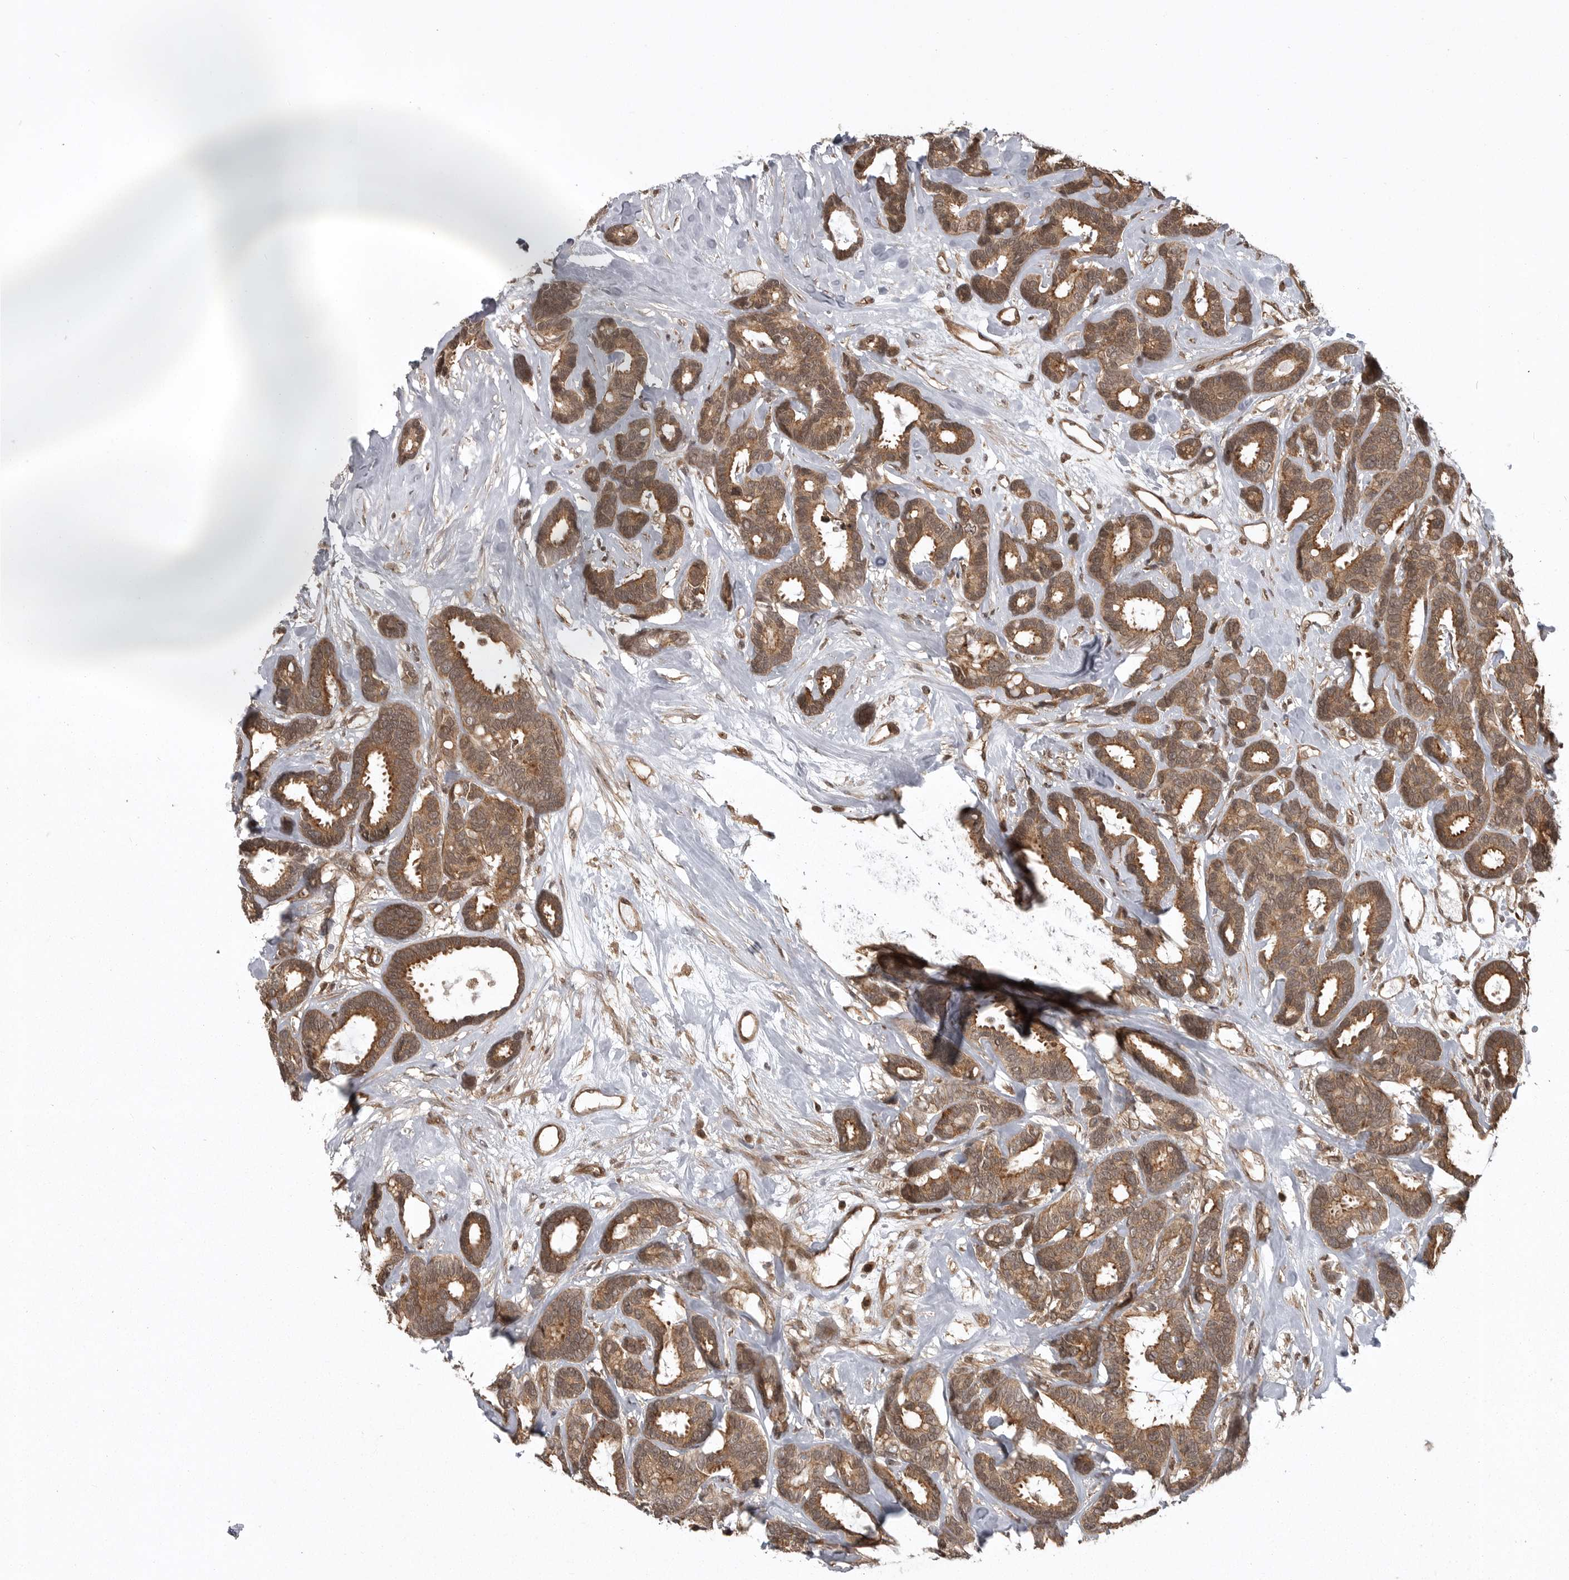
{"staining": {"intensity": "moderate", "quantity": ">75%", "location": "cytoplasmic/membranous"}, "tissue": "breast cancer", "cell_type": "Tumor cells", "image_type": "cancer", "snomed": [{"axis": "morphology", "description": "Duct carcinoma"}, {"axis": "topography", "description": "Breast"}], "caption": "Brown immunohistochemical staining in breast cancer reveals moderate cytoplasmic/membranous expression in approximately >75% of tumor cells. (DAB (3,3'-diaminobenzidine) = brown stain, brightfield microscopy at high magnification).", "gene": "DNAJC8", "patient": {"sex": "female", "age": 87}}